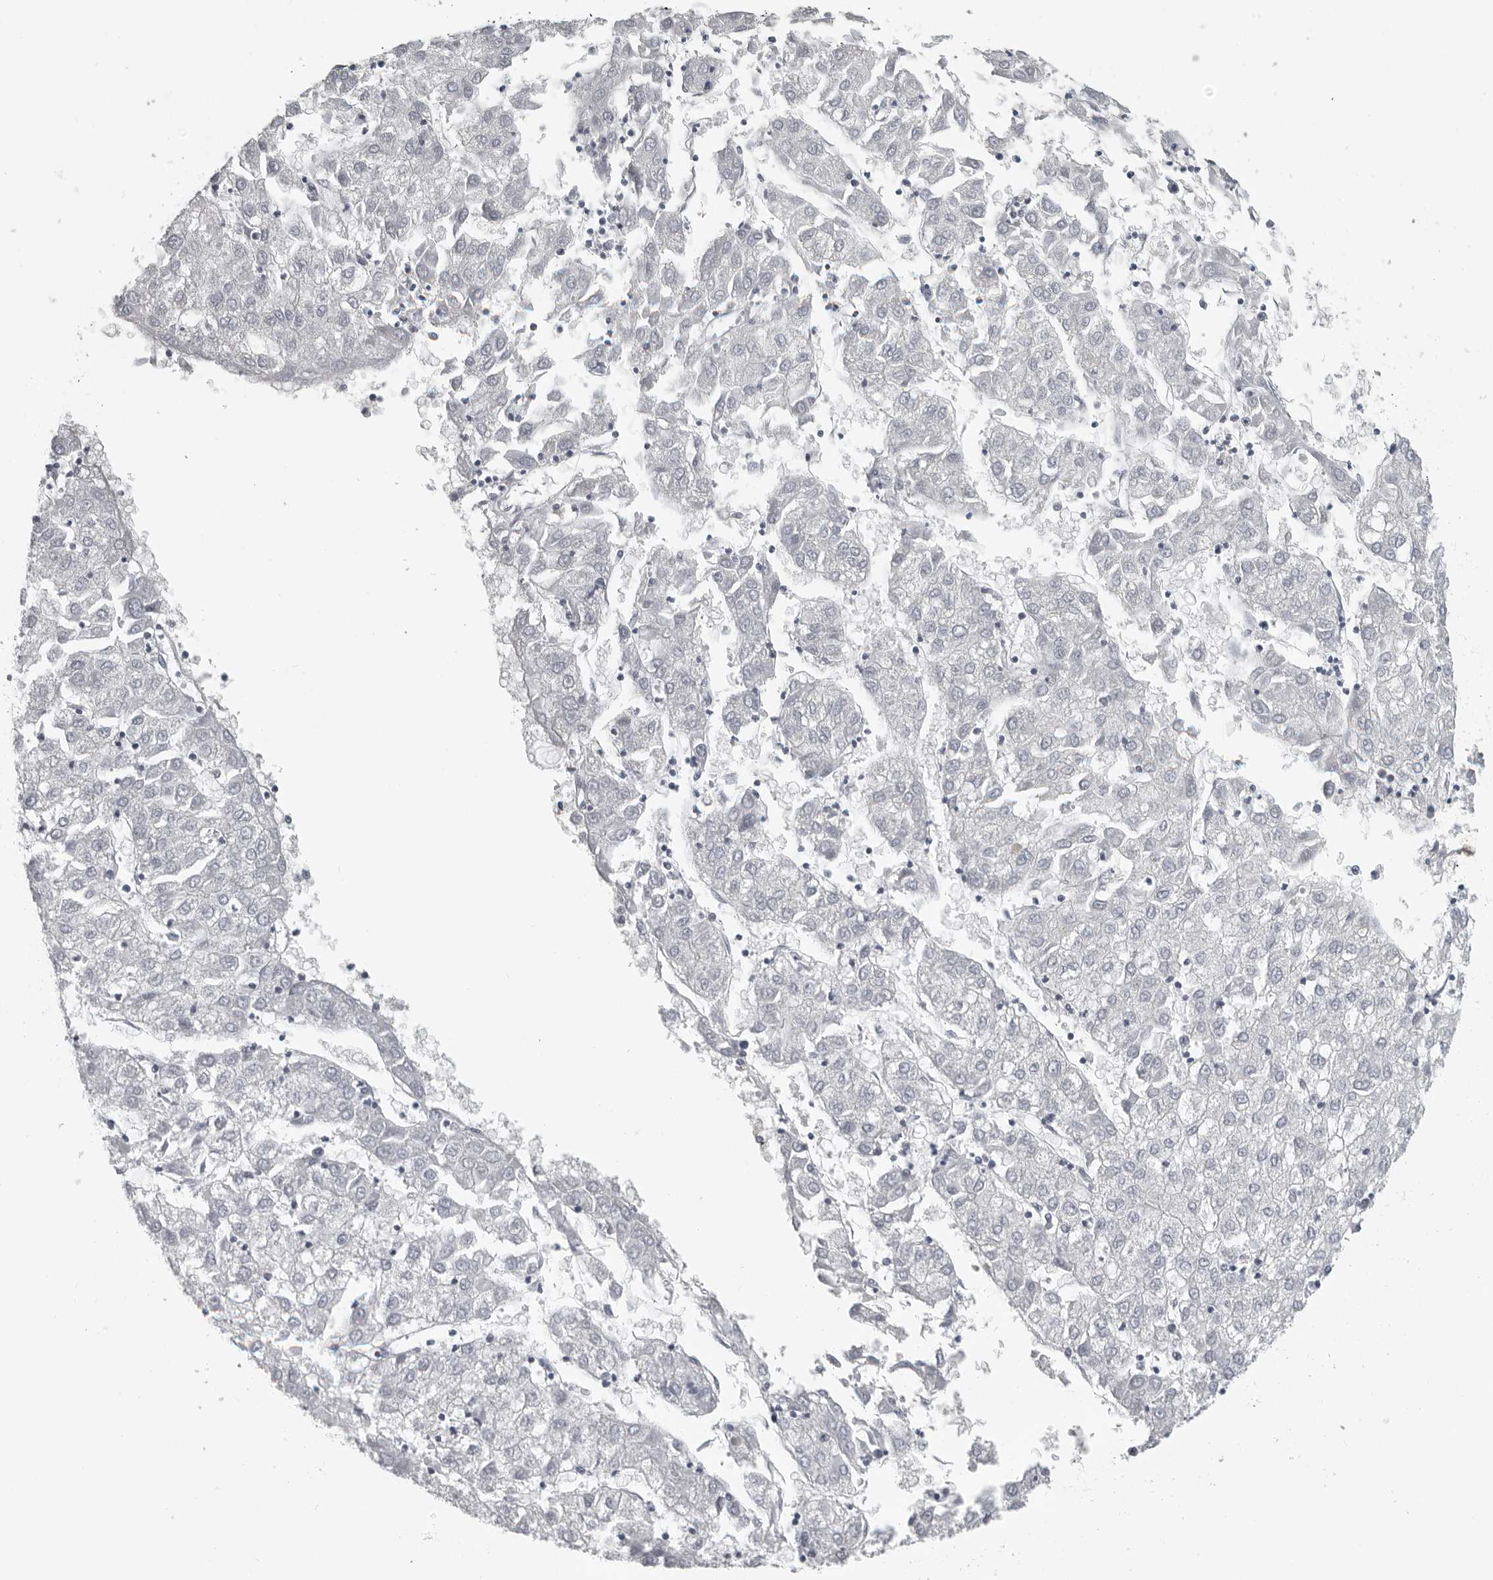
{"staining": {"intensity": "negative", "quantity": "none", "location": "none"}, "tissue": "liver cancer", "cell_type": "Tumor cells", "image_type": "cancer", "snomed": [{"axis": "morphology", "description": "Carcinoma, Hepatocellular, NOS"}, {"axis": "topography", "description": "Liver"}], "caption": "An image of hepatocellular carcinoma (liver) stained for a protein reveals no brown staining in tumor cells. (DAB immunohistochemistry (IHC) visualized using brightfield microscopy, high magnification).", "gene": "SATB2", "patient": {"sex": "male", "age": 72}}